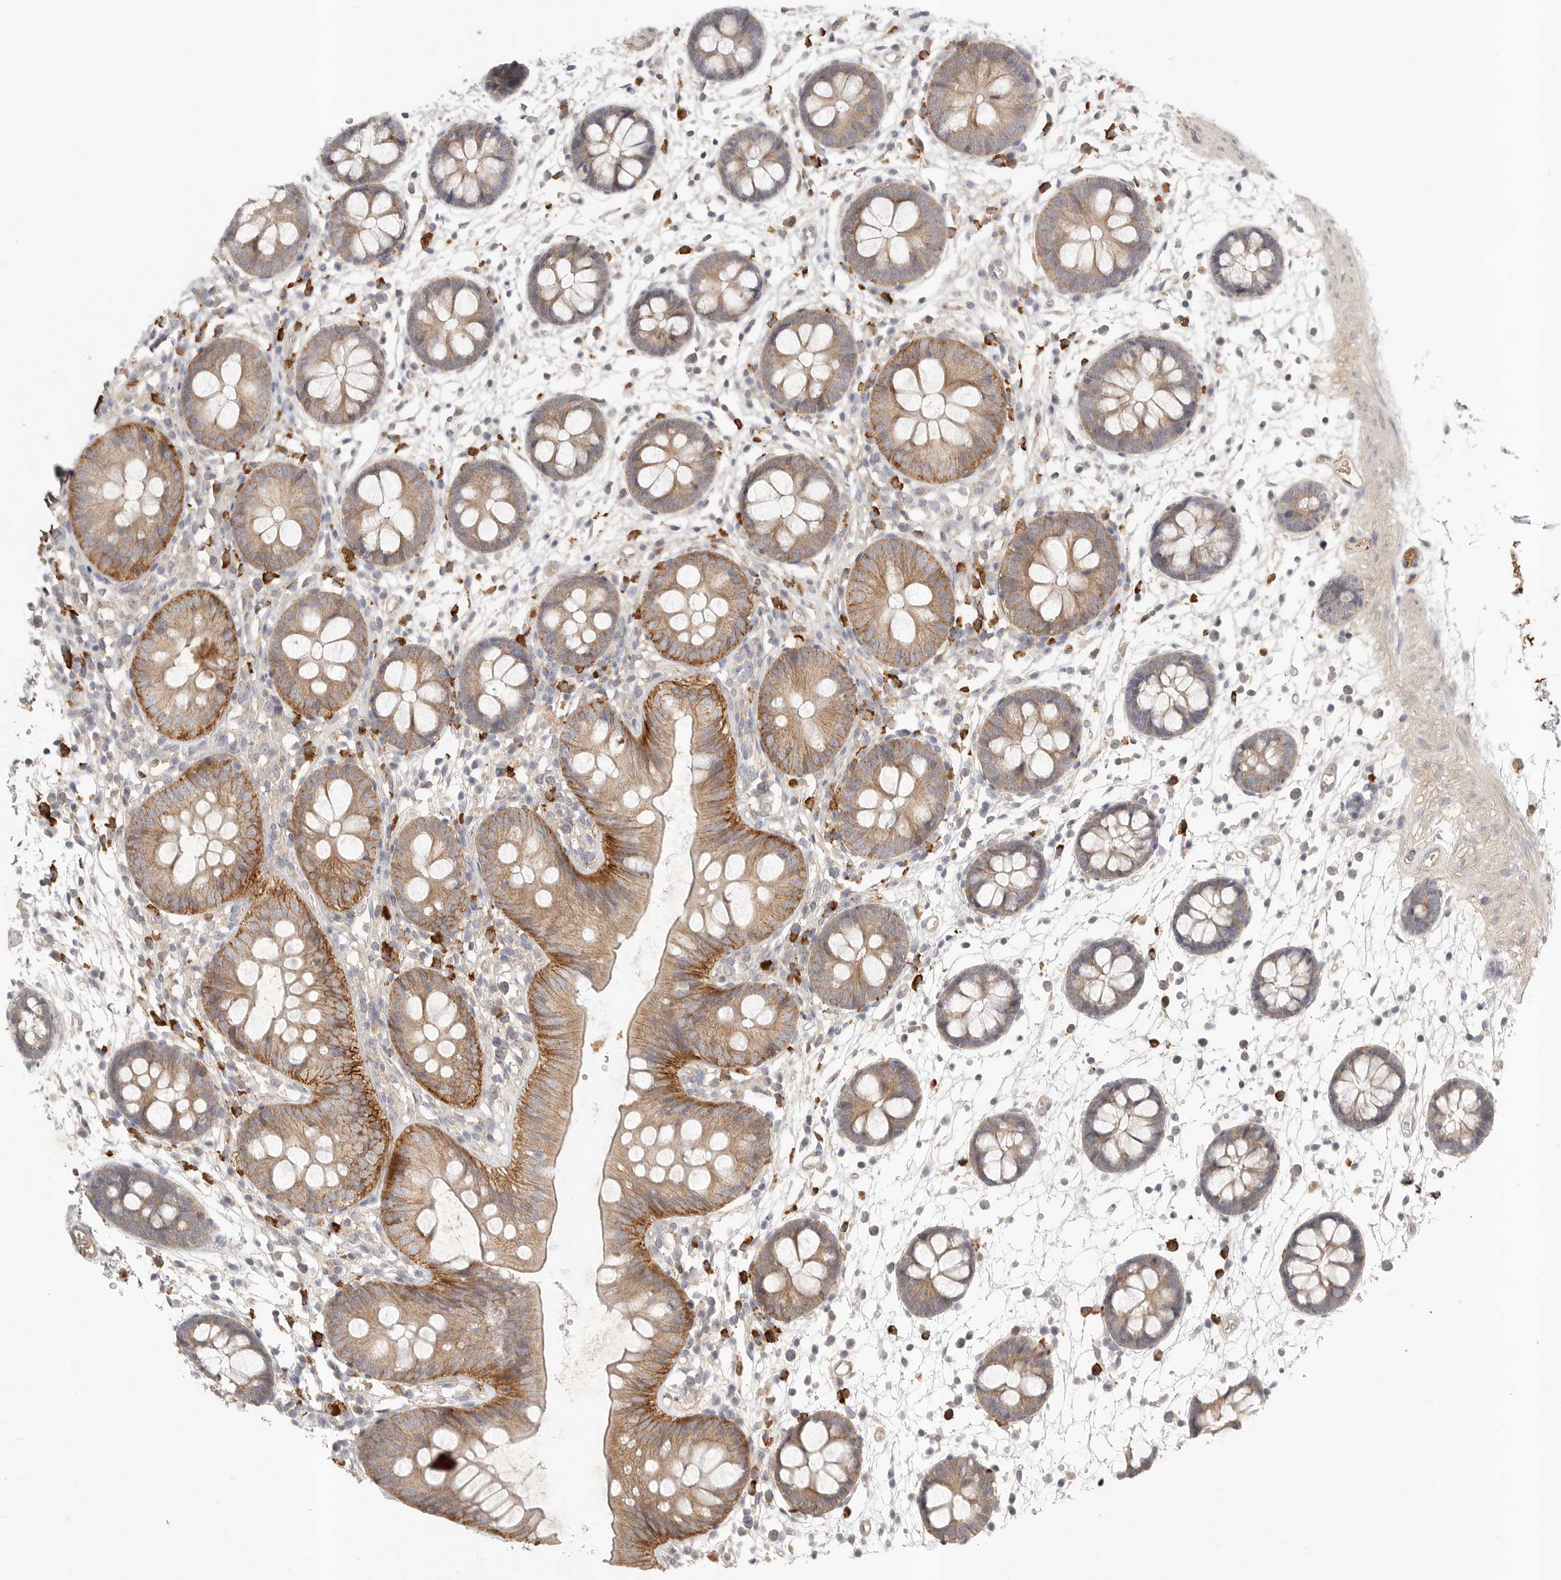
{"staining": {"intensity": "weak", "quantity": ">75%", "location": "cytoplasmic/membranous"}, "tissue": "colon", "cell_type": "Endothelial cells", "image_type": "normal", "snomed": [{"axis": "morphology", "description": "Normal tissue, NOS"}, {"axis": "topography", "description": "Colon"}], "caption": "This is a micrograph of immunohistochemistry staining of normal colon, which shows weak staining in the cytoplasmic/membranous of endothelial cells.", "gene": "SLC25A36", "patient": {"sex": "male", "age": 56}}